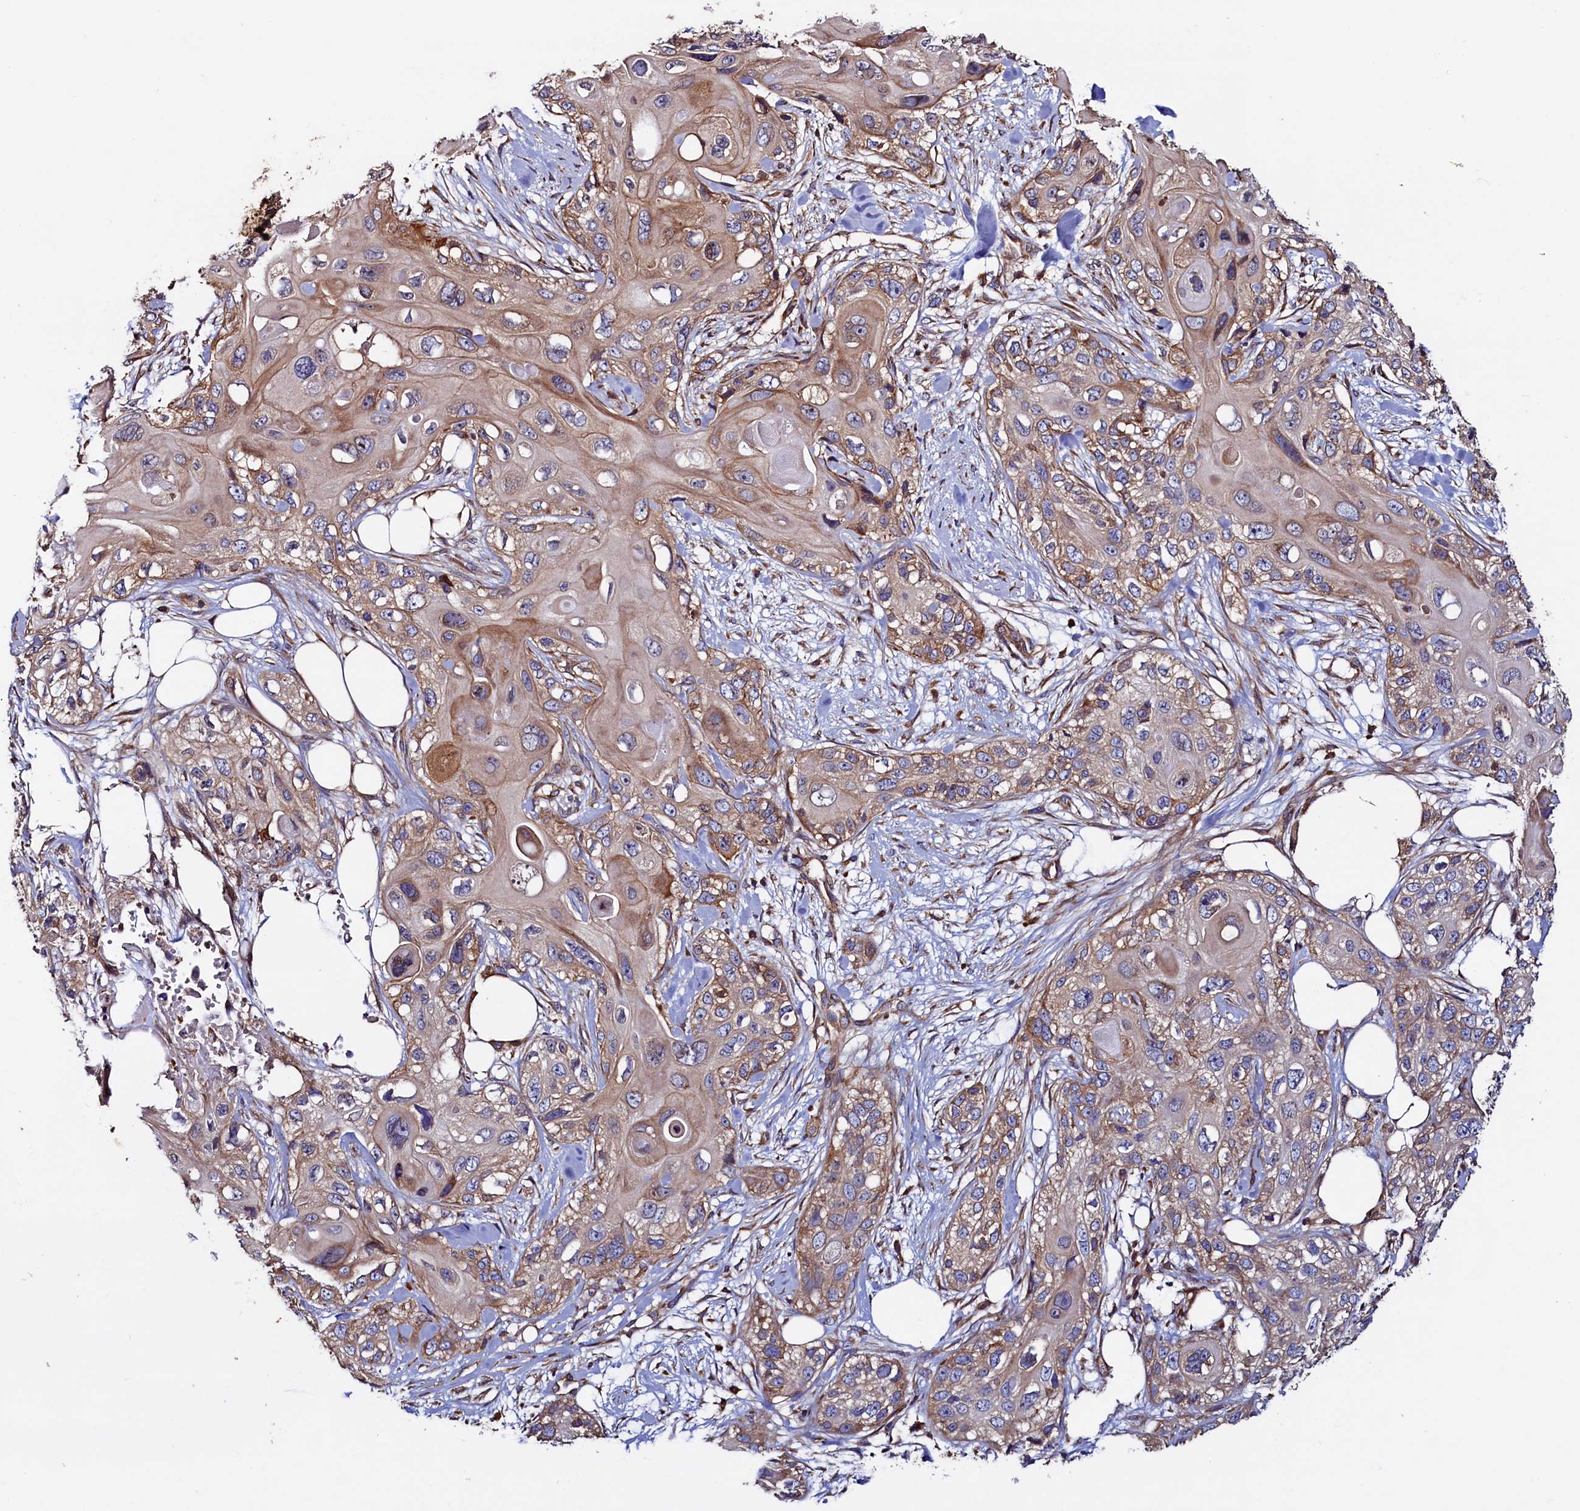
{"staining": {"intensity": "moderate", "quantity": "25%-75%", "location": "cytoplasmic/membranous"}, "tissue": "skin cancer", "cell_type": "Tumor cells", "image_type": "cancer", "snomed": [{"axis": "morphology", "description": "Normal tissue, NOS"}, {"axis": "morphology", "description": "Squamous cell carcinoma, NOS"}, {"axis": "topography", "description": "Skin"}], "caption": "A medium amount of moderate cytoplasmic/membranous expression is appreciated in about 25%-75% of tumor cells in skin squamous cell carcinoma tissue.", "gene": "ATXN2L", "patient": {"sex": "male", "age": 72}}